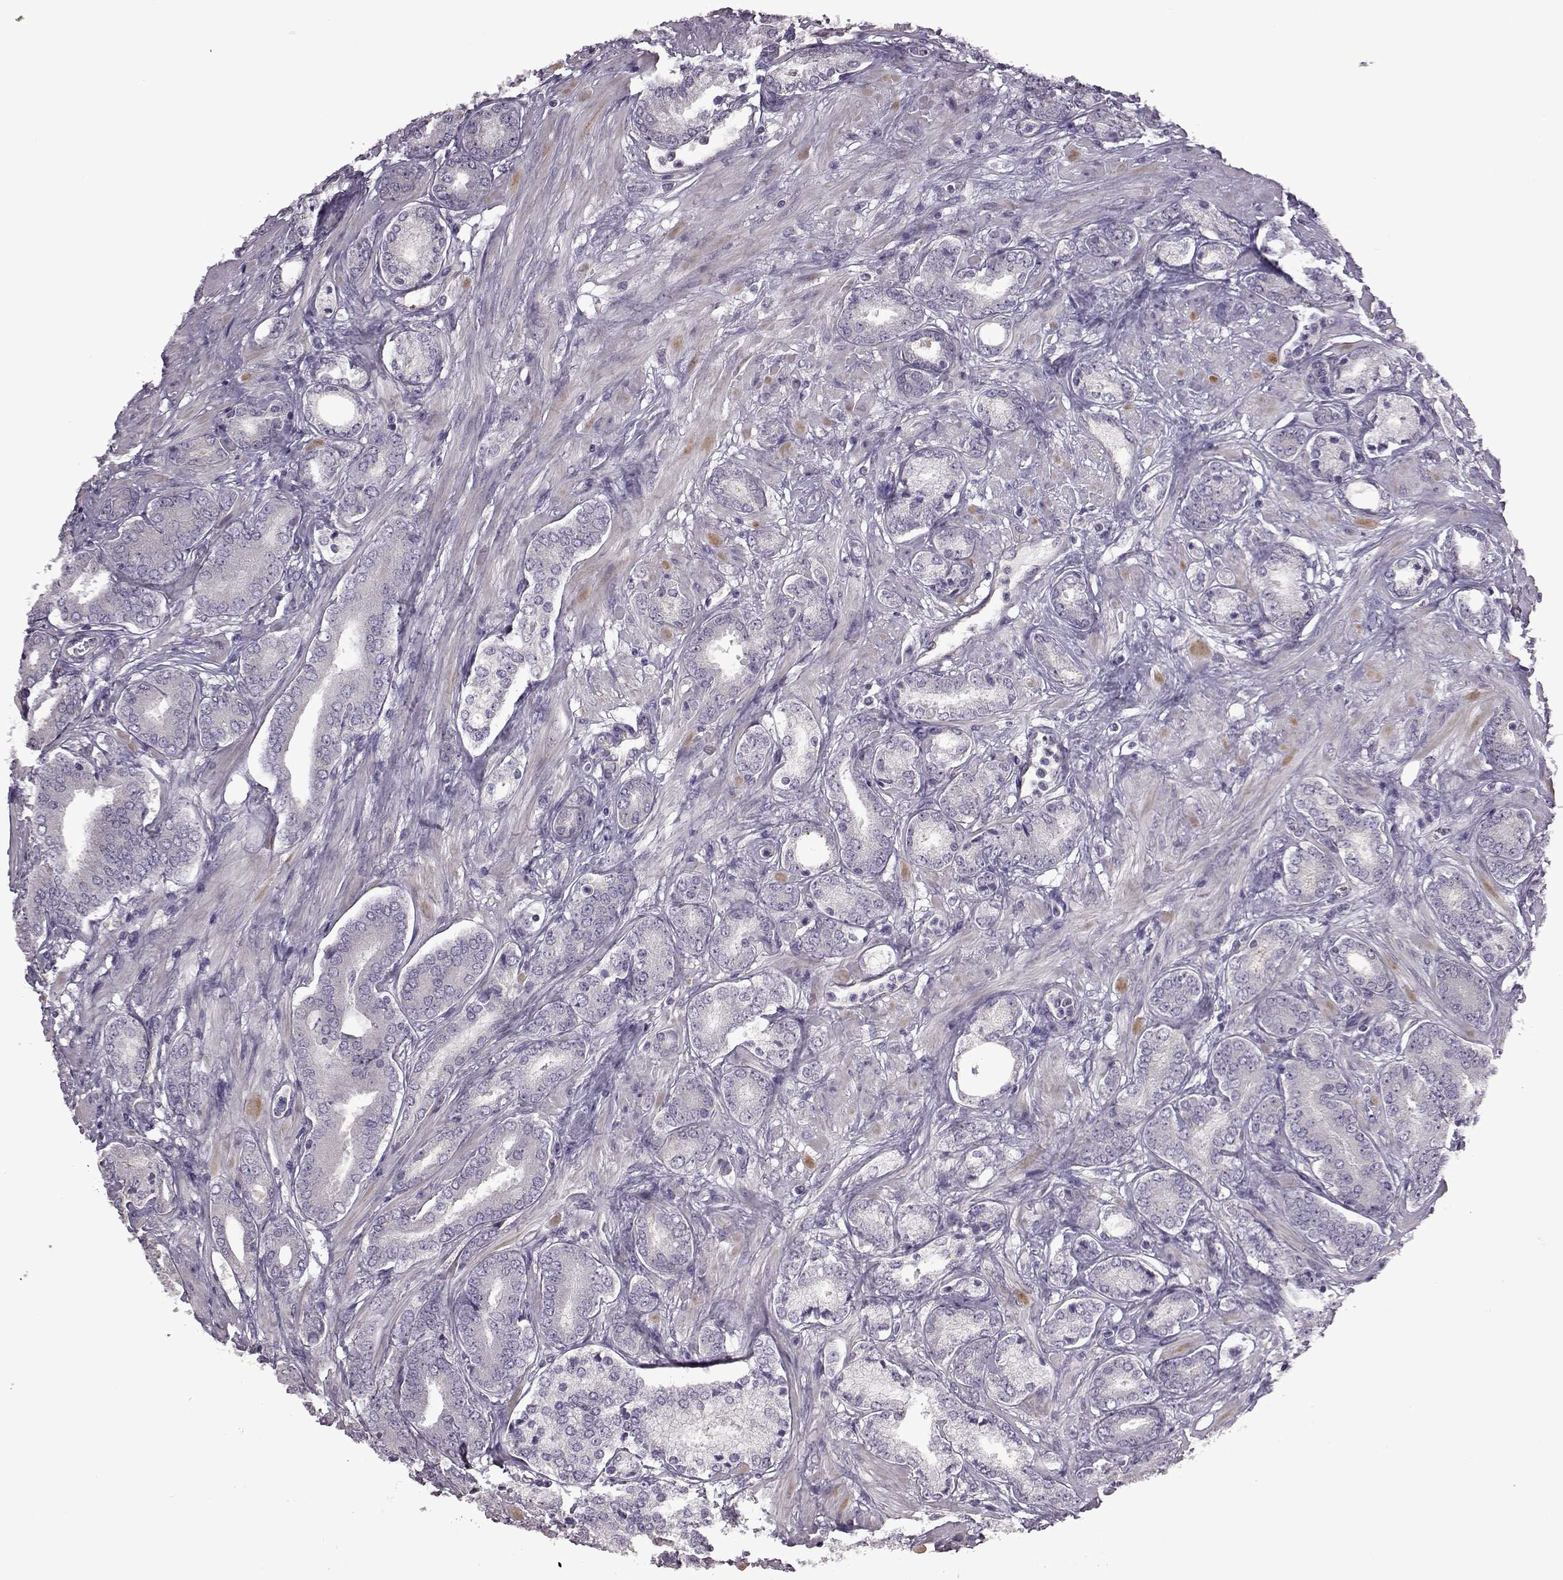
{"staining": {"intensity": "negative", "quantity": "none", "location": "none"}, "tissue": "prostate cancer", "cell_type": "Tumor cells", "image_type": "cancer", "snomed": [{"axis": "morphology", "description": "Adenocarcinoma, High grade"}, {"axis": "topography", "description": "Prostate"}], "caption": "An image of prostate cancer stained for a protein displays no brown staining in tumor cells.", "gene": "EDDM3B", "patient": {"sex": "male", "age": 56}}